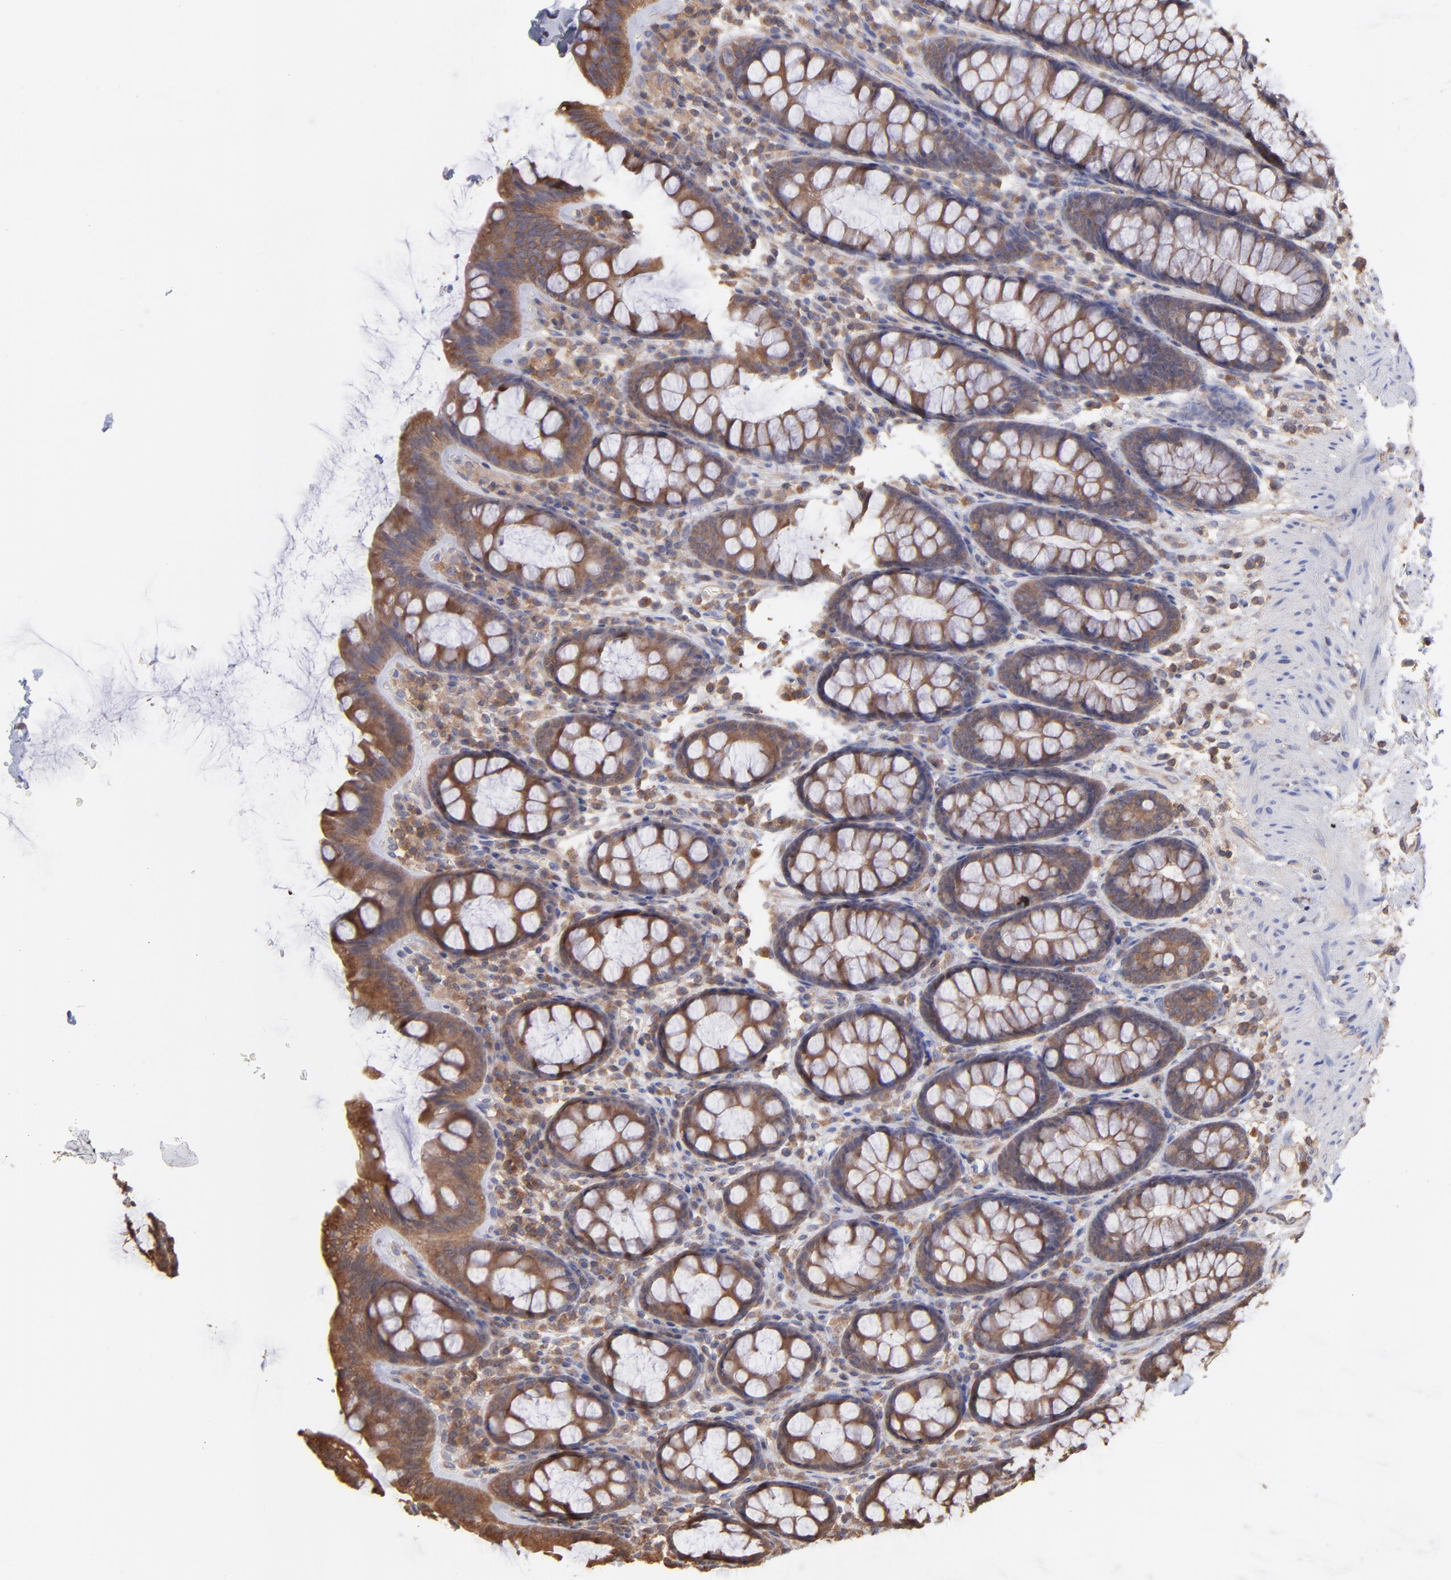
{"staining": {"intensity": "strong", "quantity": ">75%", "location": "cytoplasmic/membranous"}, "tissue": "rectum", "cell_type": "Glandular cells", "image_type": "normal", "snomed": [{"axis": "morphology", "description": "Normal tissue, NOS"}, {"axis": "topography", "description": "Rectum"}], "caption": "Normal rectum reveals strong cytoplasmic/membranous staining in approximately >75% of glandular cells.", "gene": "MAP2K2", "patient": {"sex": "male", "age": 92}}